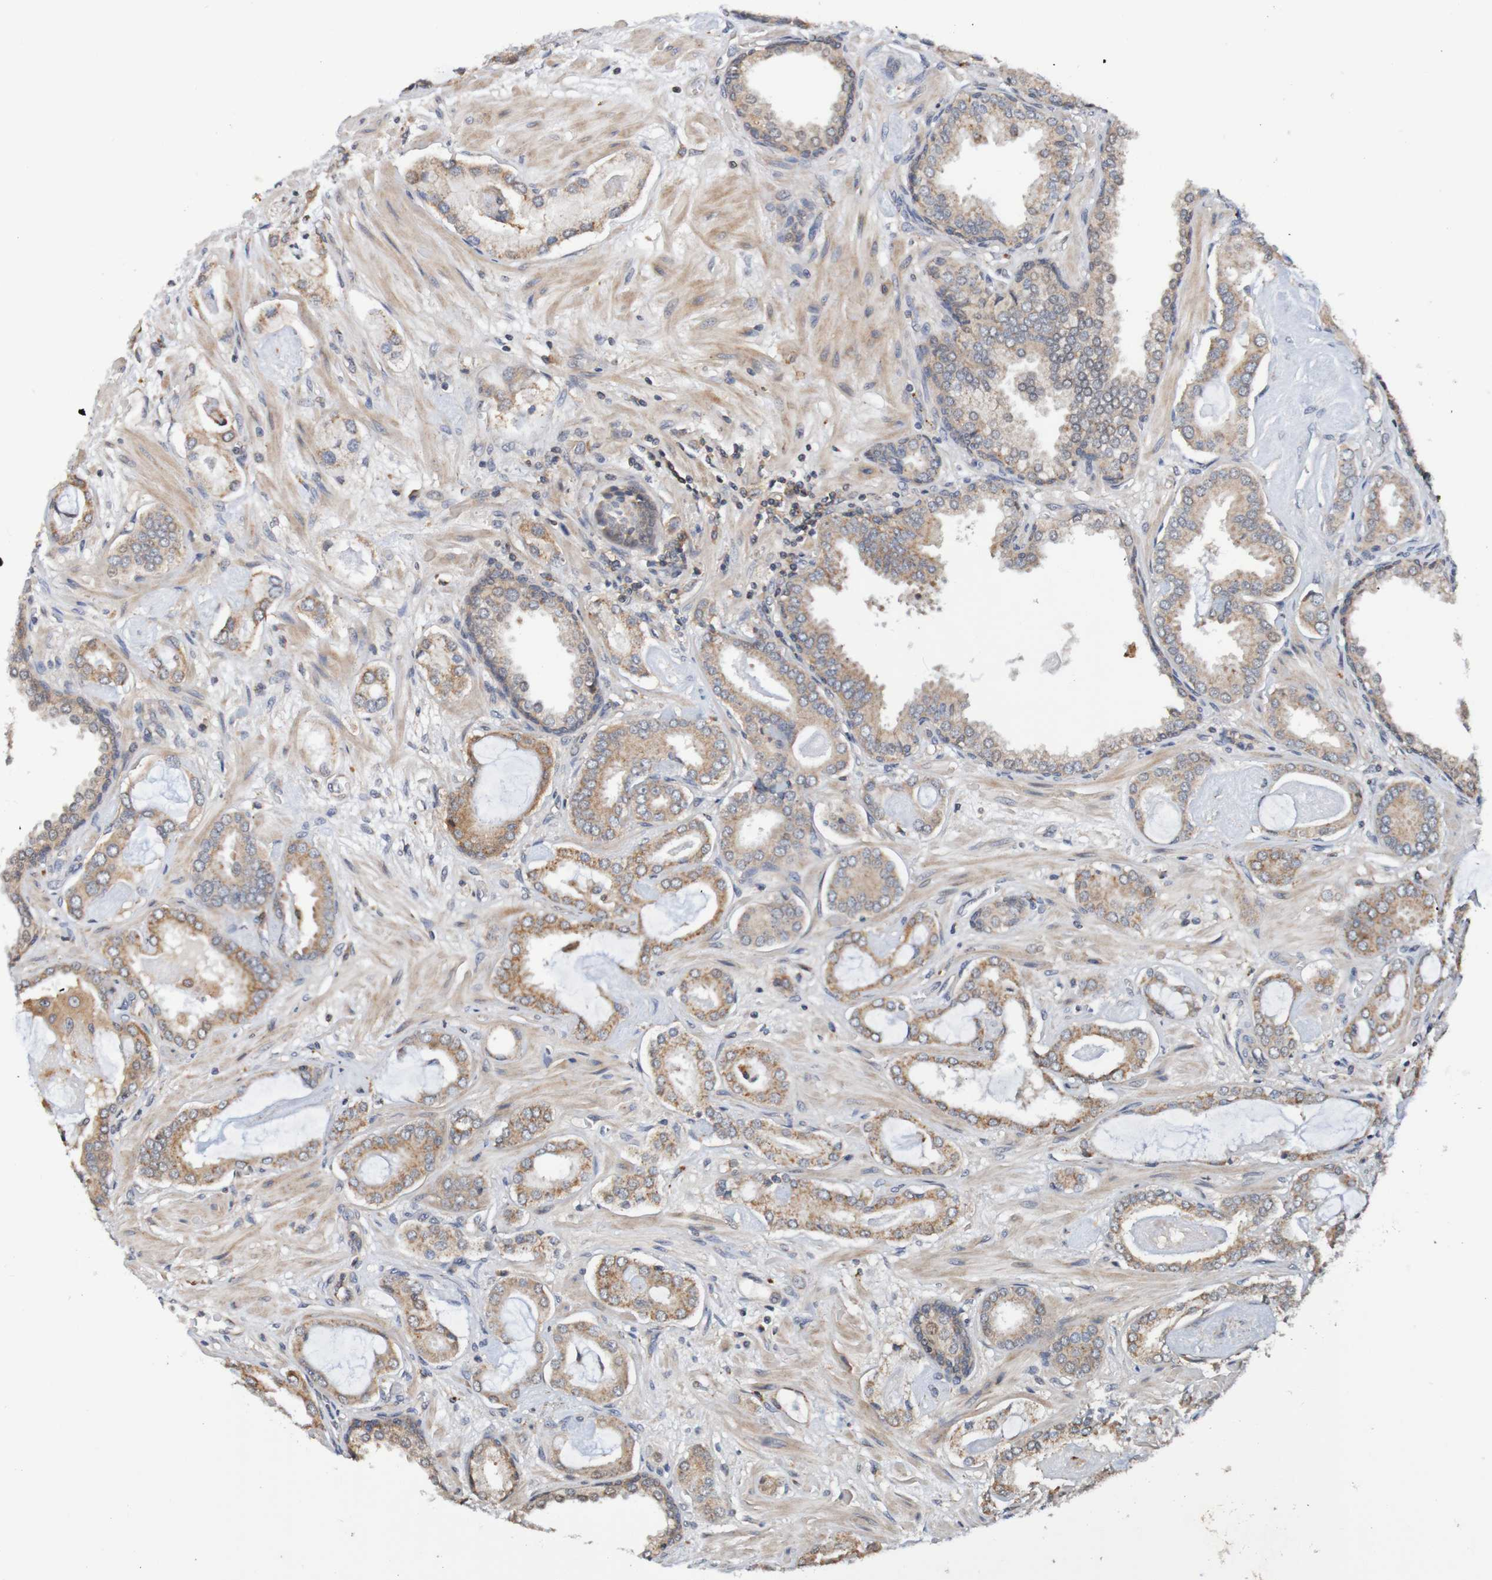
{"staining": {"intensity": "weak", "quantity": ">75%", "location": "cytoplasmic/membranous"}, "tissue": "prostate cancer", "cell_type": "Tumor cells", "image_type": "cancer", "snomed": [{"axis": "morphology", "description": "Adenocarcinoma, Low grade"}, {"axis": "topography", "description": "Prostate"}], "caption": "Immunohistochemistry staining of prostate low-grade adenocarcinoma, which displays low levels of weak cytoplasmic/membranous staining in approximately >75% of tumor cells indicating weak cytoplasmic/membranous protein staining. The staining was performed using DAB (brown) for protein detection and nuclei were counterstained in hematoxylin (blue).", "gene": "AXIN1", "patient": {"sex": "male", "age": 53}}